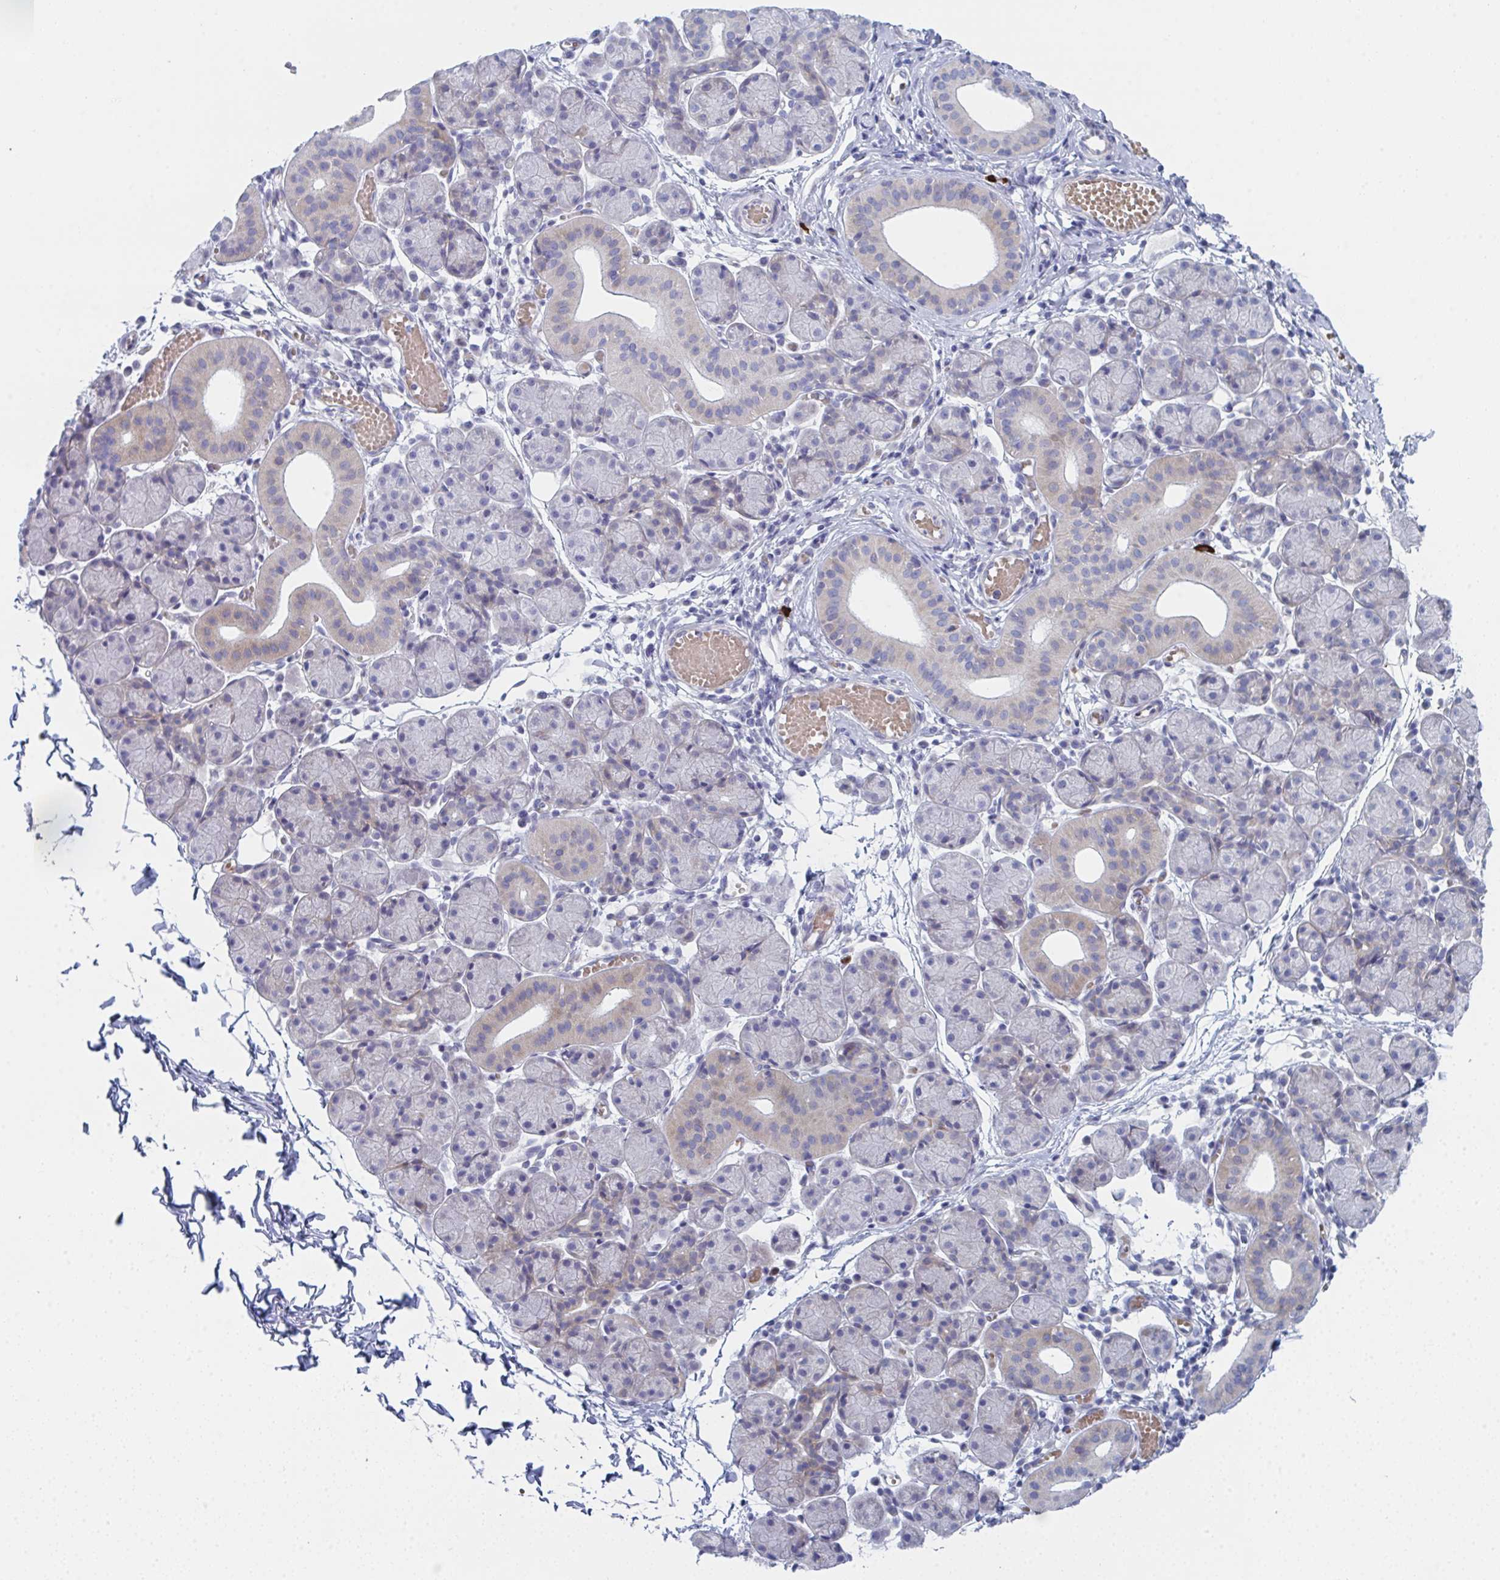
{"staining": {"intensity": "weak", "quantity": "<25%", "location": "cytoplasmic/membranous"}, "tissue": "salivary gland", "cell_type": "Glandular cells", "image_type": "normal", "snomed": [{"axis": "morphology", "description": "Normal tissue, NOS"}, {"axis": "morphology", "description": "Inflammation, NOS"}, {"axis": "topography", "description": "Lymph node"}, {"axis": "topography", "description": "Salivary gland"}], "caption": "An IHC micrograph of benign salivary gland is shown. There is no staining in glandular cells of salivary gland. (DAB (3,3'-diaminobenzidine) IHC, high magnification).", "gene": "ZNF684", "patient": {"sex": "male", "age": 3}}